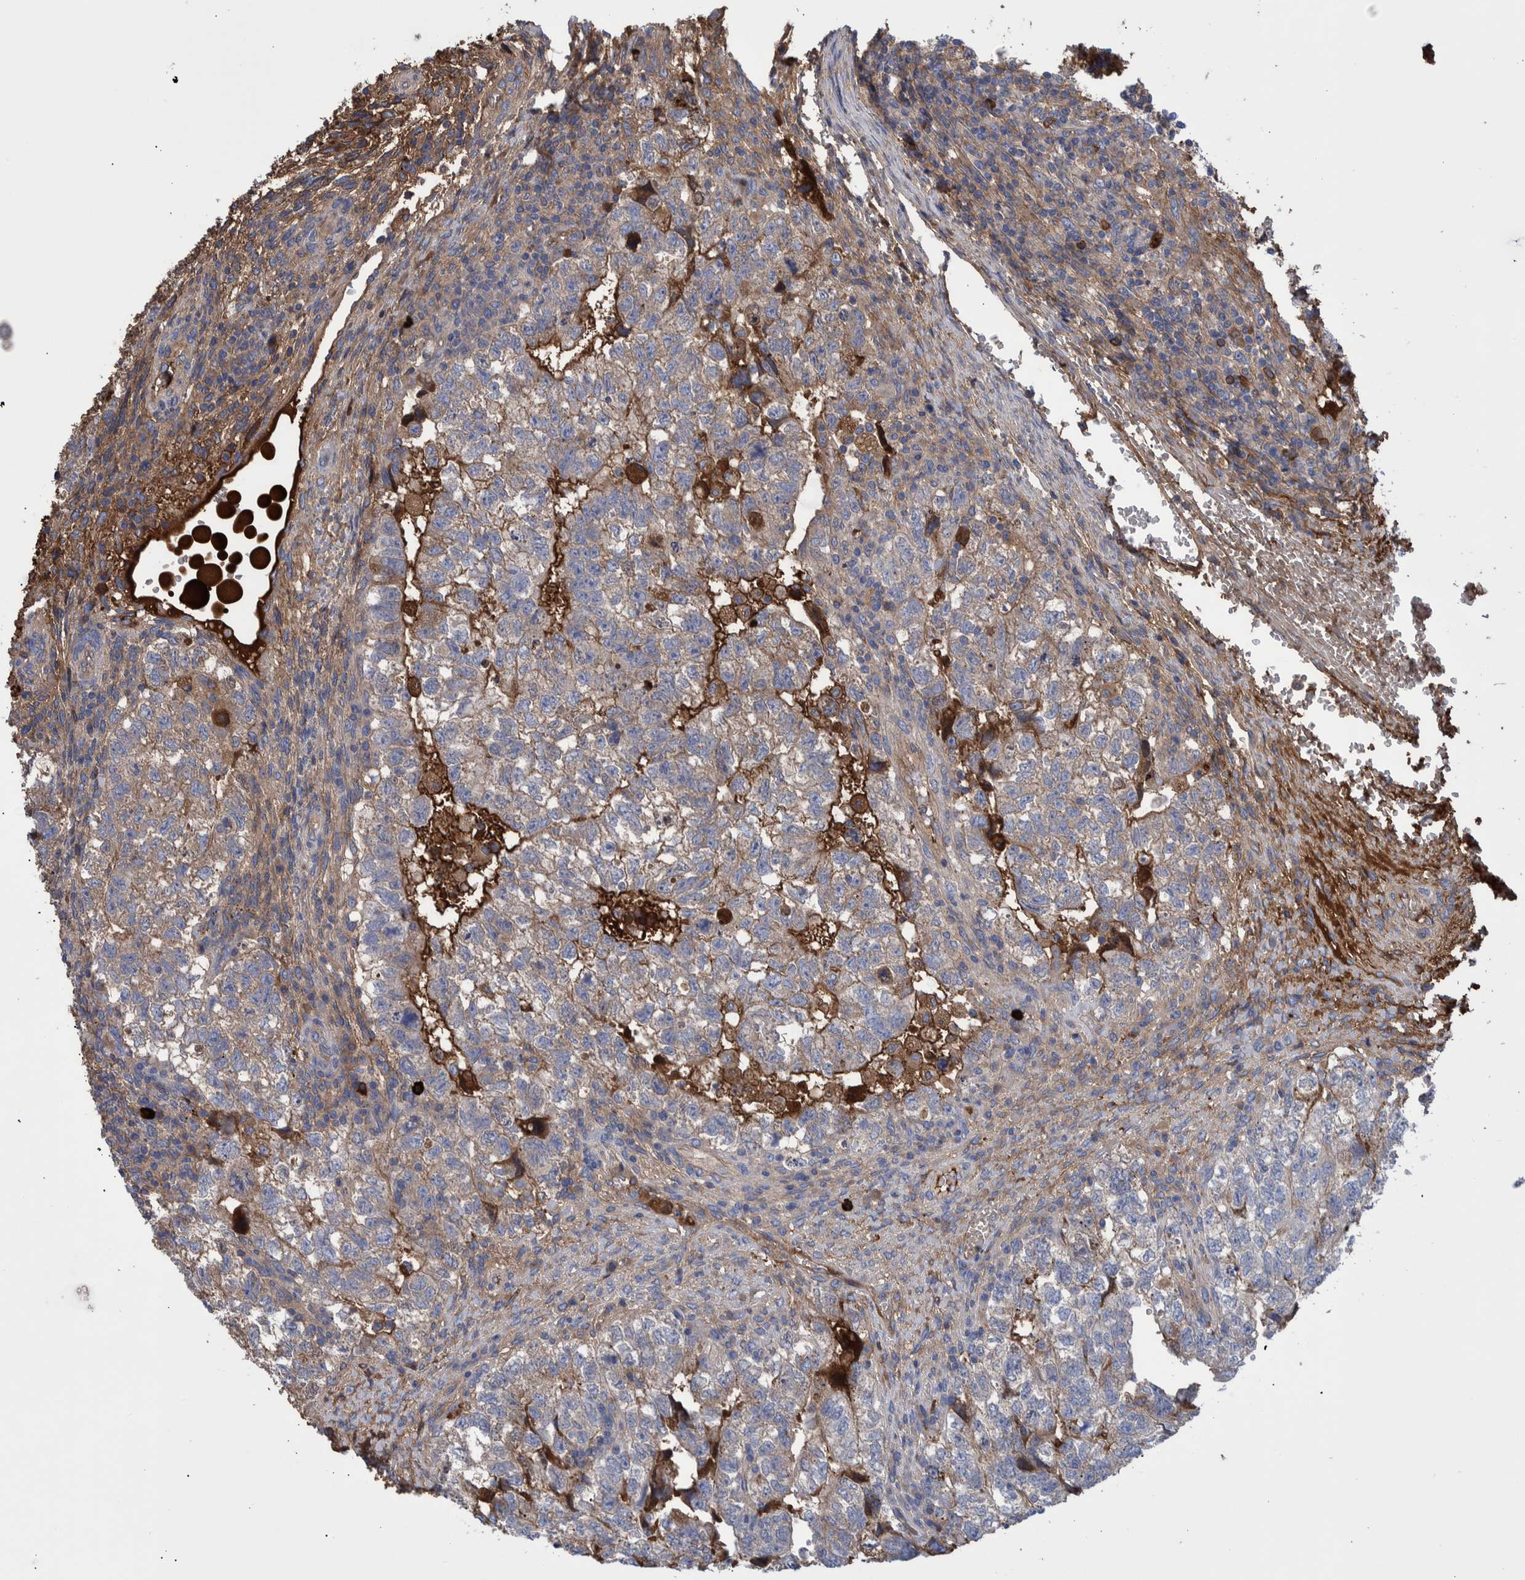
{"staining": {"intensity": "weak", "quantity": "<25%", "location": "cytoplasmic/membranous"}, "tissue": "testis cancer", "cell_type": "Tumor cells", "image_type": "cancer", "snomed": [{"axis": "morphology", "description": "Carcinoma, Embryonal, NOS"}, {"axis": "topography", "description": "Testis"}], "caption": "An immunohistochemistry (IHC) image of testis cancer (embryonal carcinoma) is shown. There is no staining in tumor cells of testis cancer (embryonal carcinoma). Brightfield microscopy of immunohistochemistry stained with DAB (3,3'-diaminobenzidine) (brown) and hematoxylin (blue), captured at high magnification.", "gene": "DLL4", "patient": {"sex": "male", "age": 36}}